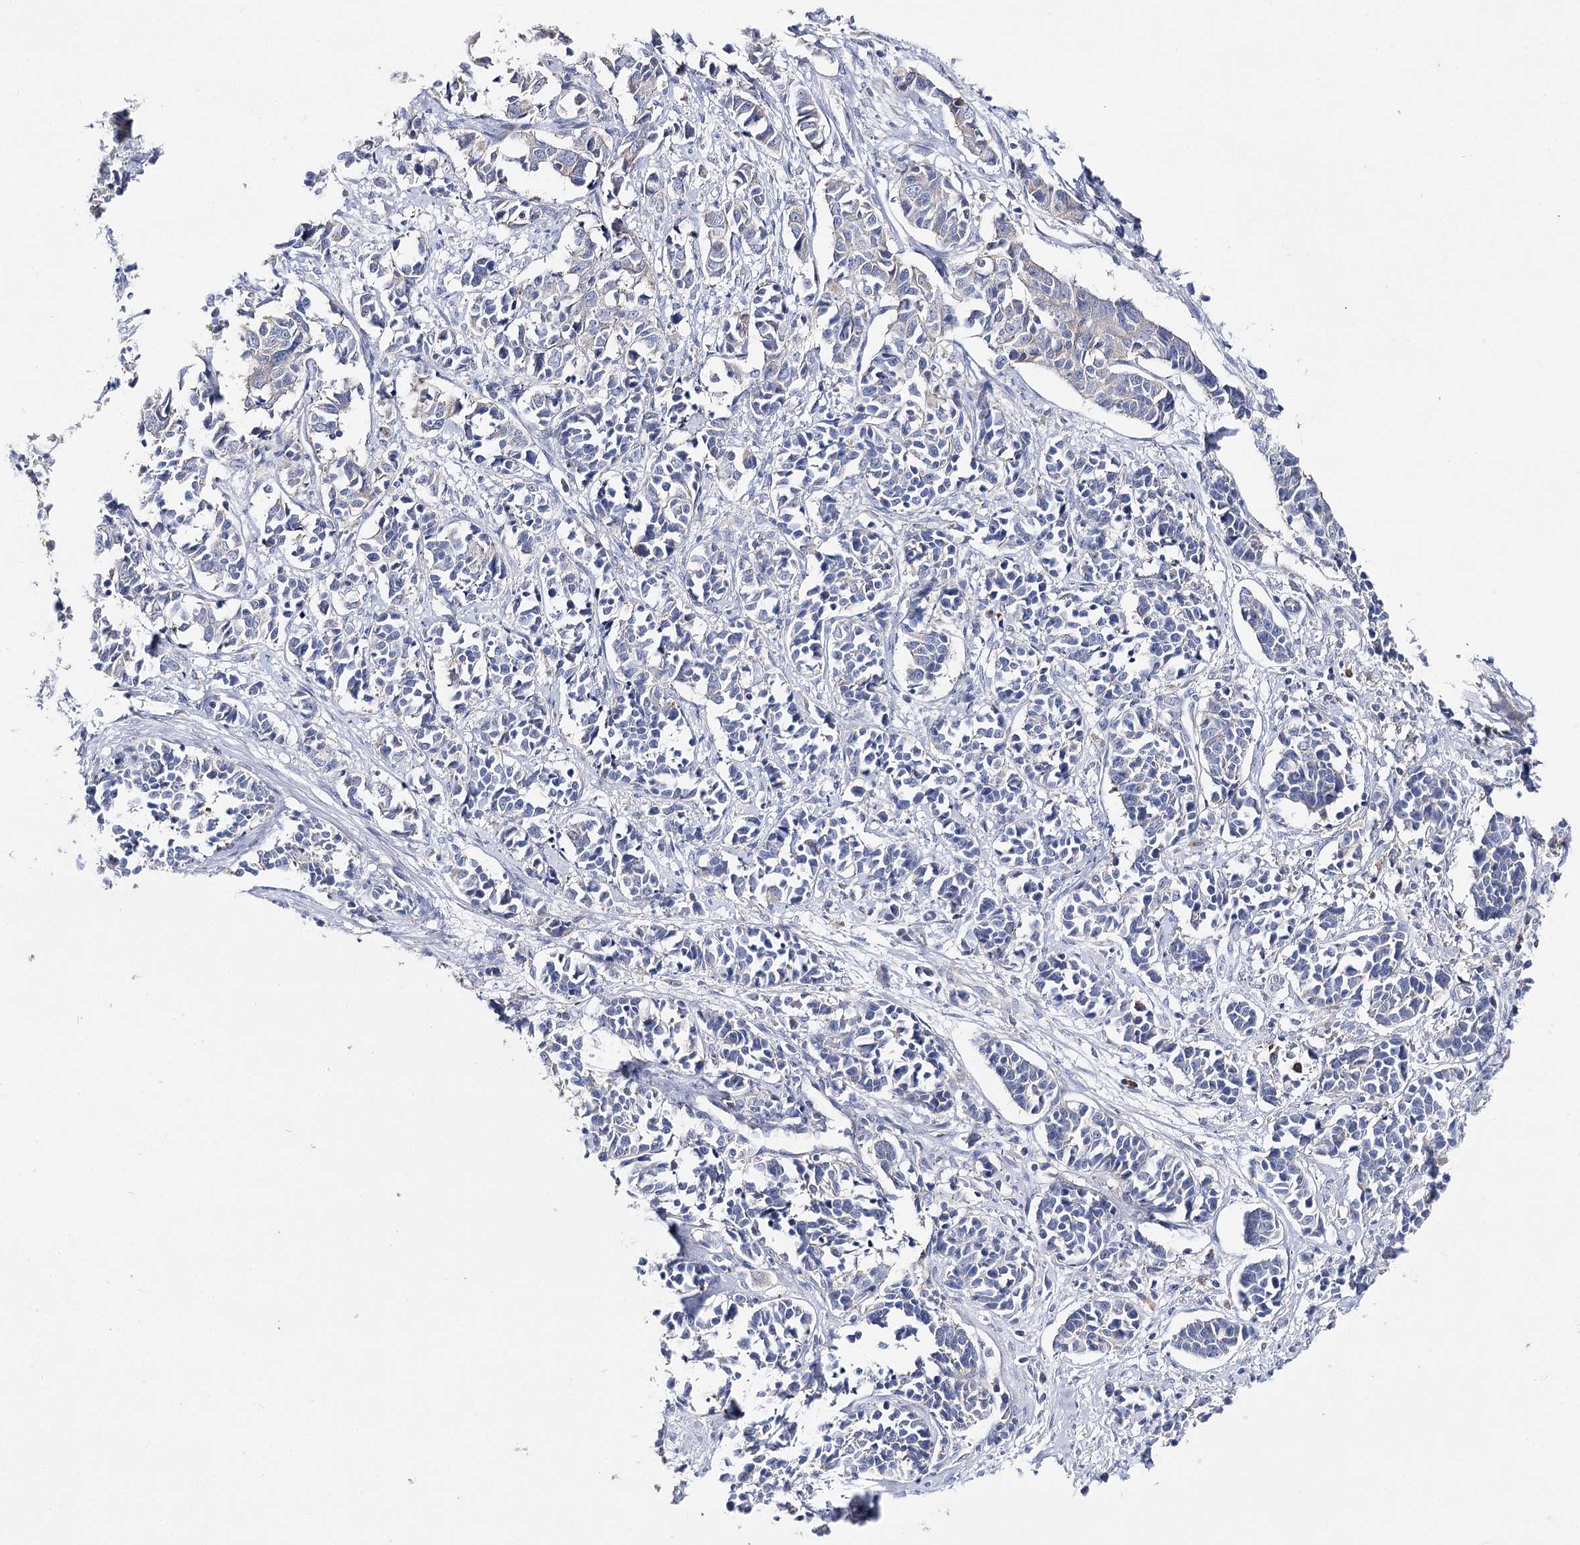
{"staining": {"intensity": "negative", "quantity": "none", "location": "none"}, "tissue": "cervical cancer", "cell_type": "Tumor cells", "image_type": "cancer", "snomed": [{"axis": "morphology", "description": "Normal tissue, NOS"}, {"axis": "morphology", "description": "Squamous cell carcinoma, NOS"}, {"axis": "topography", "description": "Cervix"}], "caption": "There is no significant positivity in tumor cells of cervical squamous cell carcinoma.", "gene": "NRAP", "patient": {"sex": "female", "age": 35}}